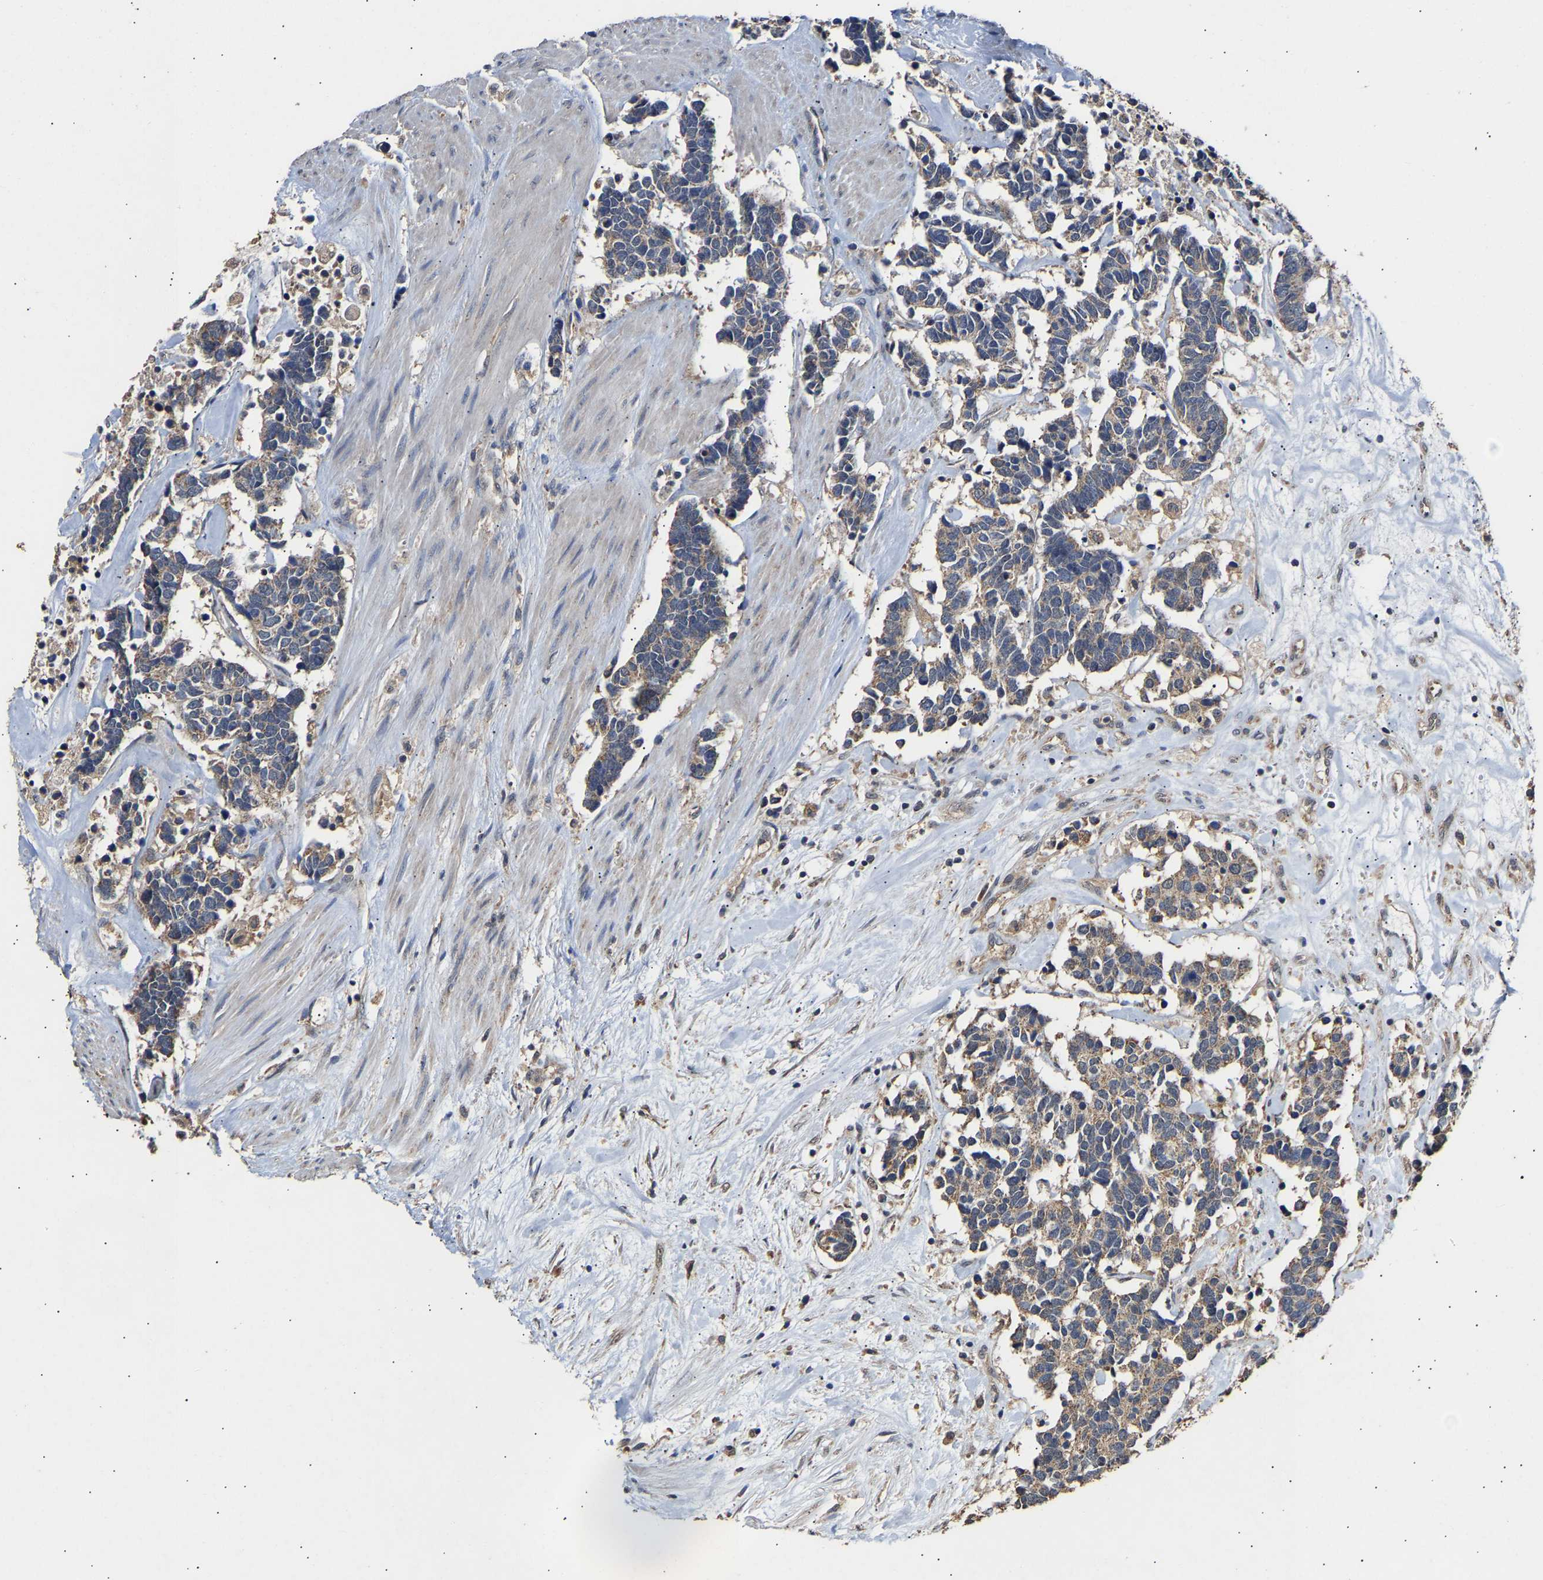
{"staining": {"intensity": "weak", "quantity": "25%-75%", "location": "cytoplasmic/membranous"}, "tissue": "carcinoid", "cell_type": "Tumor cells", "image_type": "cancer", "snomed": [{"axis": "morphology", "description": "Carcinoma, NOS"}, {"axis": "morphology", "description": "Carcinoid, malignant, NOS"}, {"axis": "topography", "description": "Urinary bladder"}], "caption": "The image demonstrates staining of carcinoid, revealing weak cytoplasmic/membranous protein staining (brown color) within tumor cells.", "gene": "ZNF26", "patient": {"sex": "male", "age": 57}}